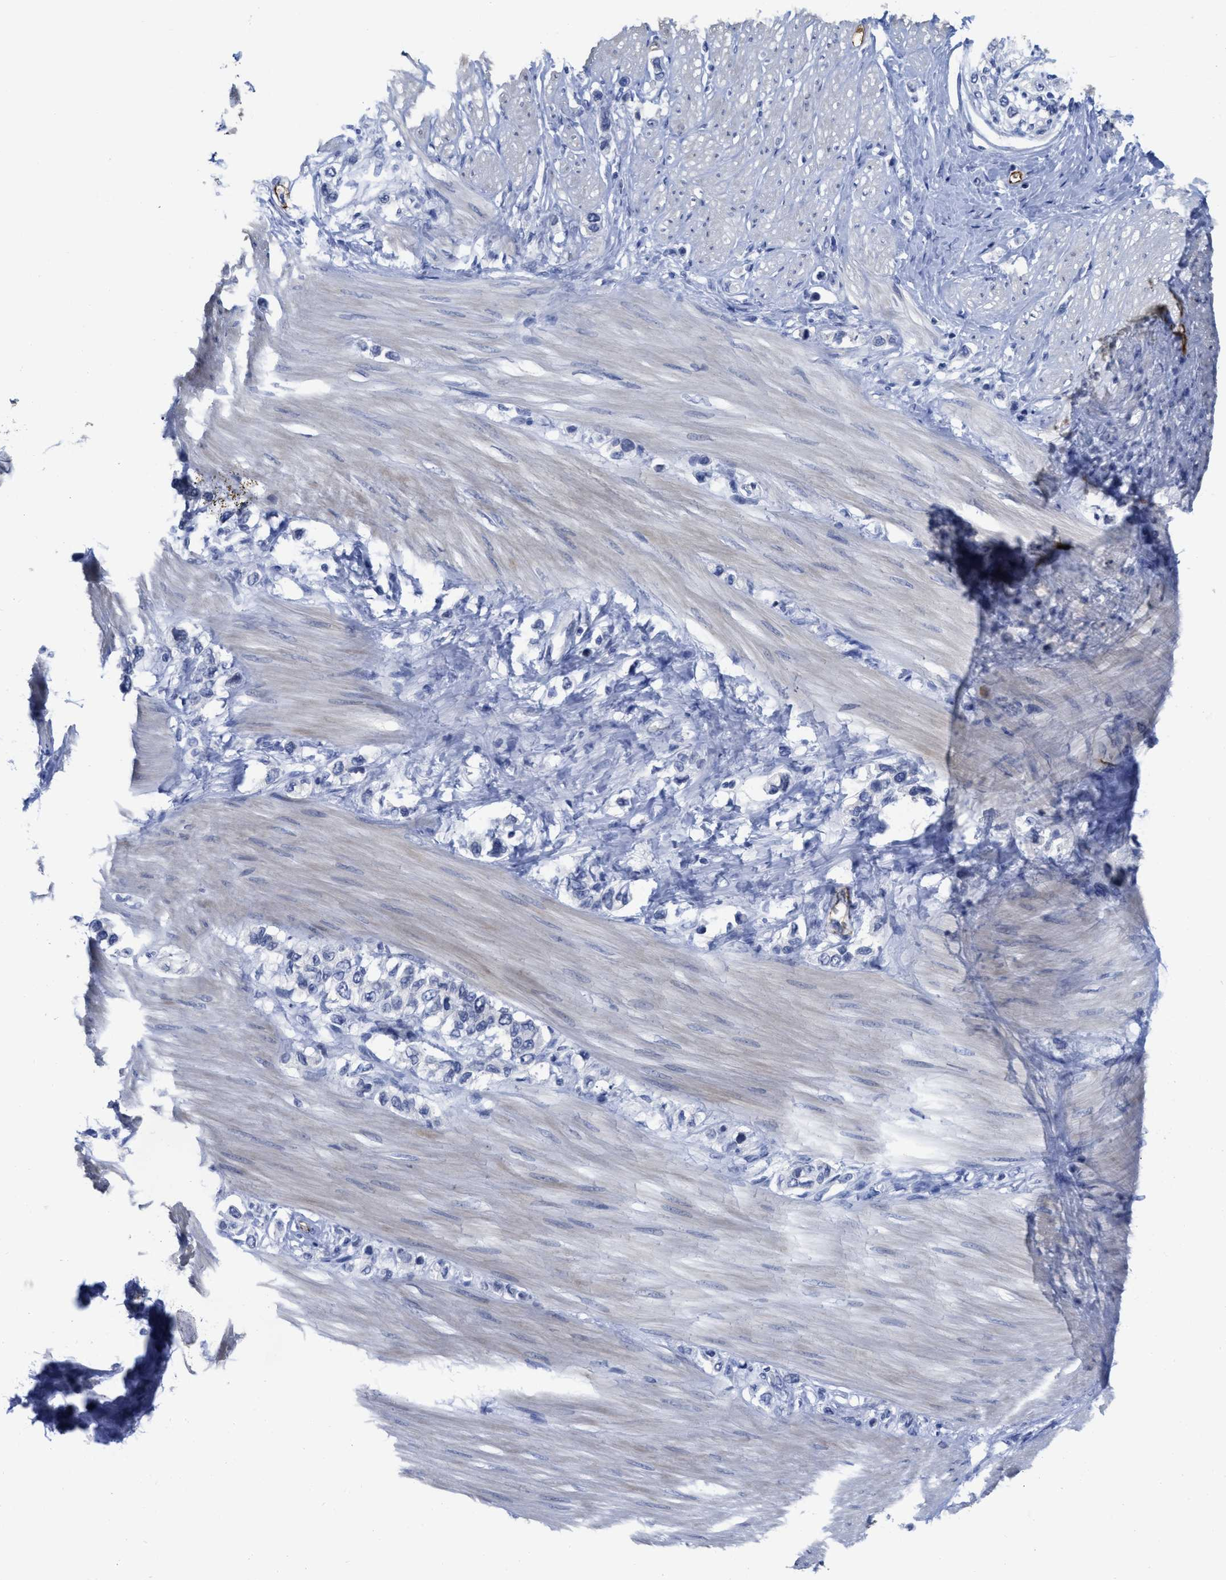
{"staining": {"intensity": "negative", "quantity": "none", "location": "none"}, "tissue": "stomach cancer", "cell_type": "Tumor cells", "image_type": "cancer", "snomed": [{"axis": "morphology", "description": "Adenocarcinoma, NOS"}, {"axis": "topography", "description": "Stomach"}], "caption": "An image of stomach cancer (adenocarcinoma) stained for a protein displays no brown staining in tumor cells.", "gene": "ACKR1", "patient": {"sex": "female", "age": 65}}